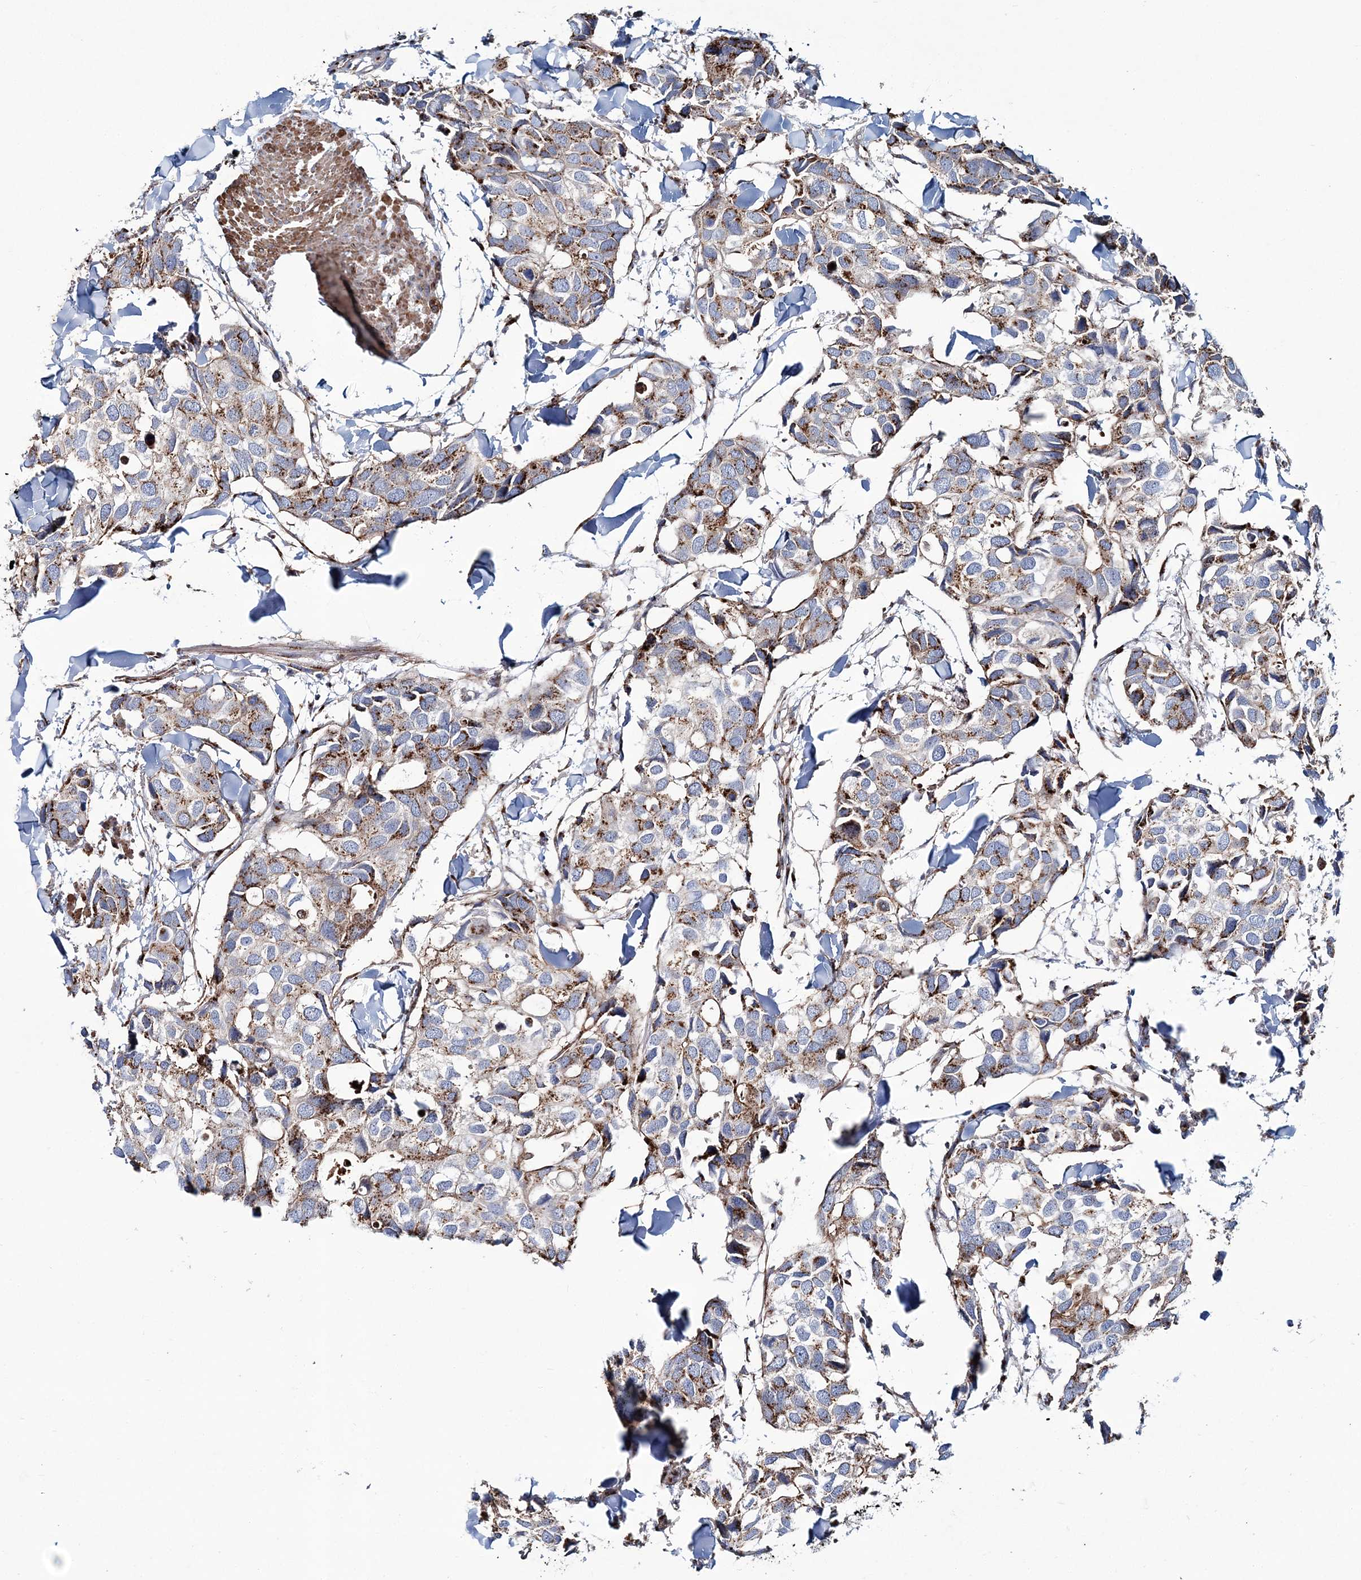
{"staining": {"intensity": "moderate", "quantity": ">75%", "location": "cytoplasmic/membranous"}, "tissue": "breast cancer", "cell_type": "Tumor cells", "image_type": "cancer", "snomed": [{"axis": "morphology", "description": "Duct carcinoma"}, {"axis": "topography", "description": "Breast"}], "caption": "The histopathology image reveals a brown stain indicating the presence of a protein in the cytoplasmic/membranous of tumor cells in breast infiltrating ductal carcinoma.", "gene": "MAN1A2", "patient": {"sex": "female", "age": 83}}